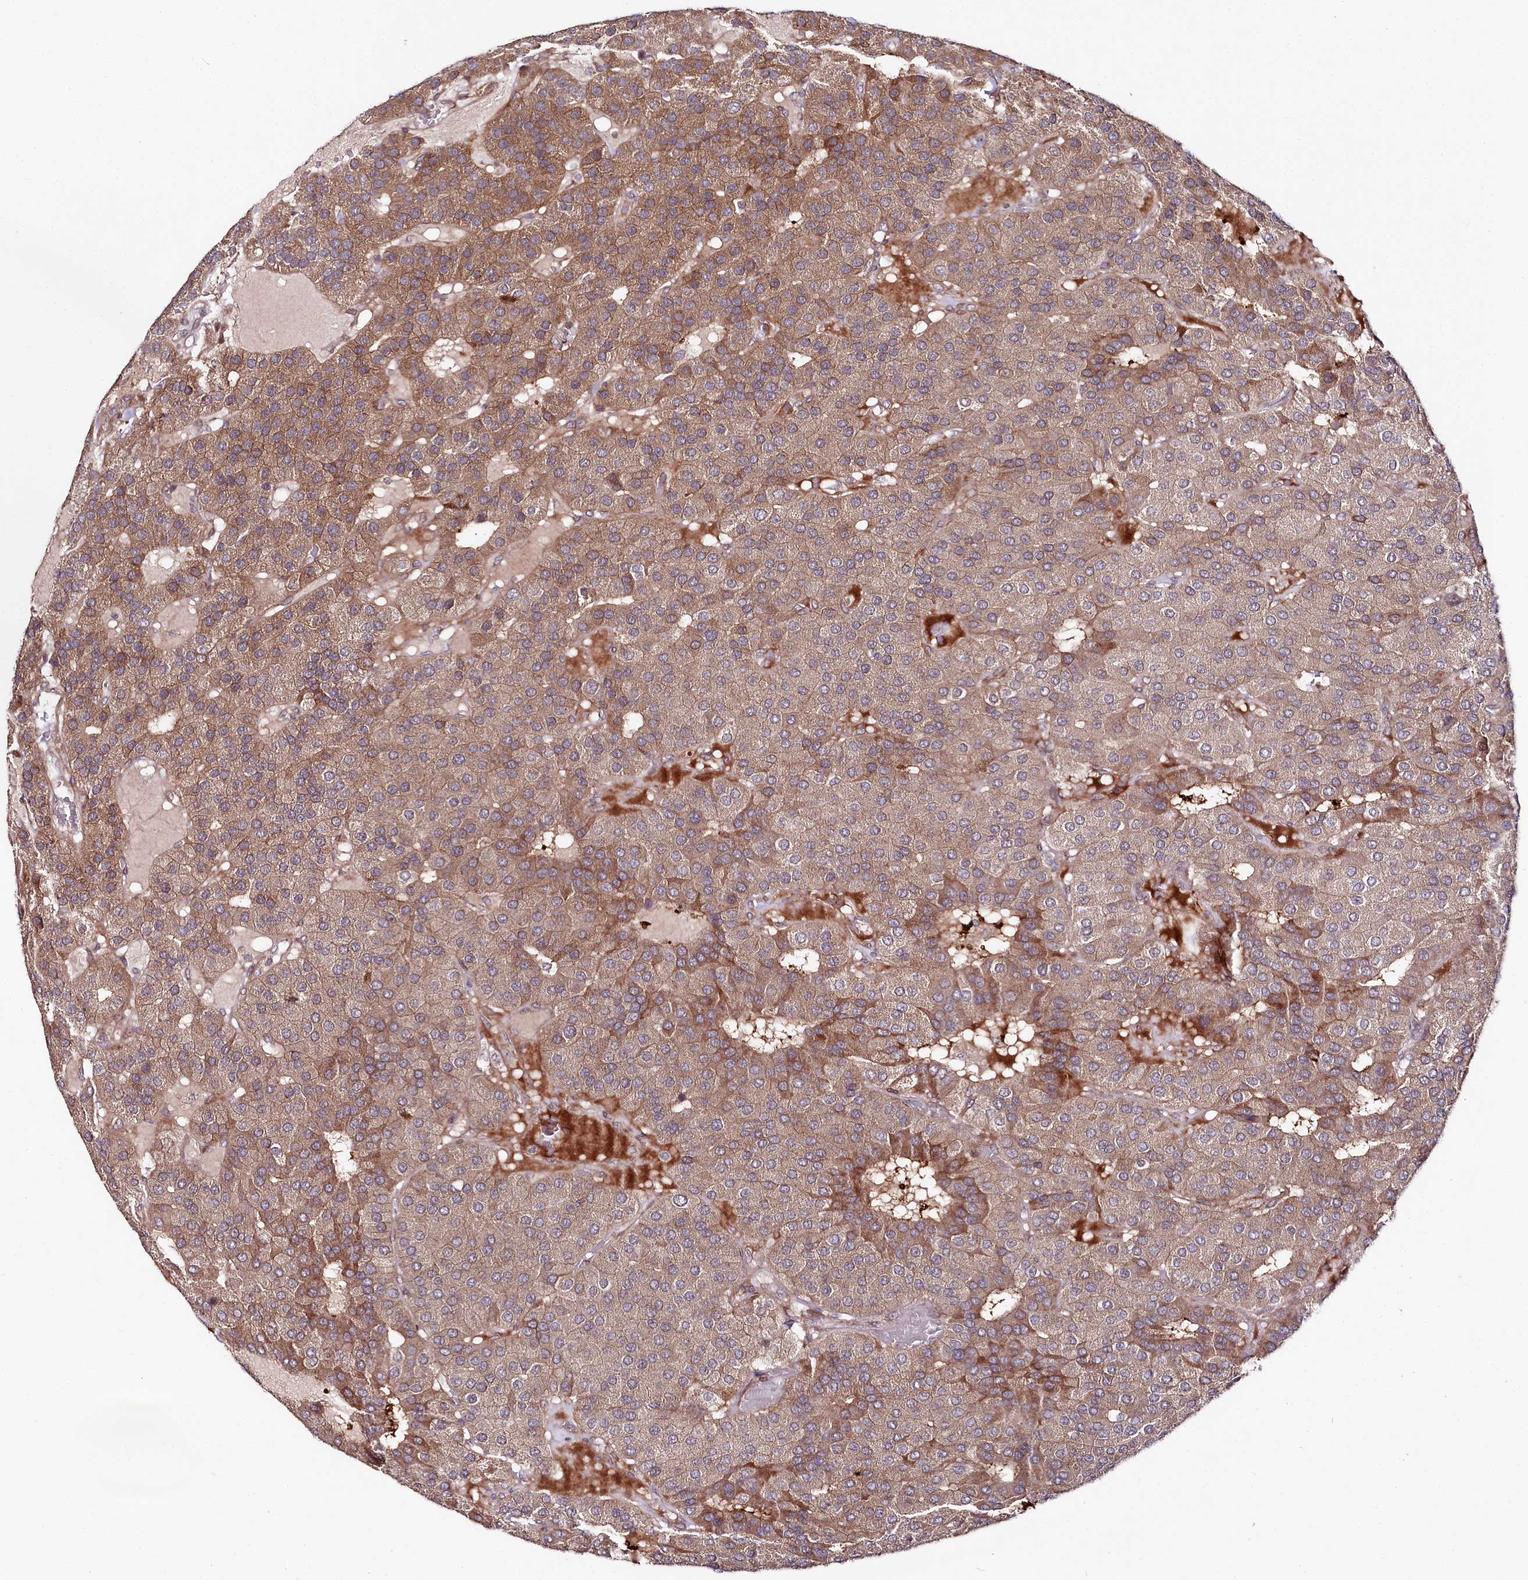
{"staining": {"intensity": "moderate", "quantity": ">75%", "location": "cytoplasmic/membranous"}, "tissue": "parathyroid gland", "cell_type": "Glandular cells", "image_type": "normal", "snomed": [{"axis": "morphology", "description": "Normal tissue, NOS"}, {"axis": "morphology", "description": "Adenoma, NOS"}, {"axis": "topography", "description": "Parathyroid gland"}], "caption": "Benign parathyroid gland exhibits moderate cytoplasmic/membranous positivity in about >75% of glandular cells, visualized by immunohistochemistry.", "gene": "PHLDB1", "patient": {"sex": "female", "age": 86}}